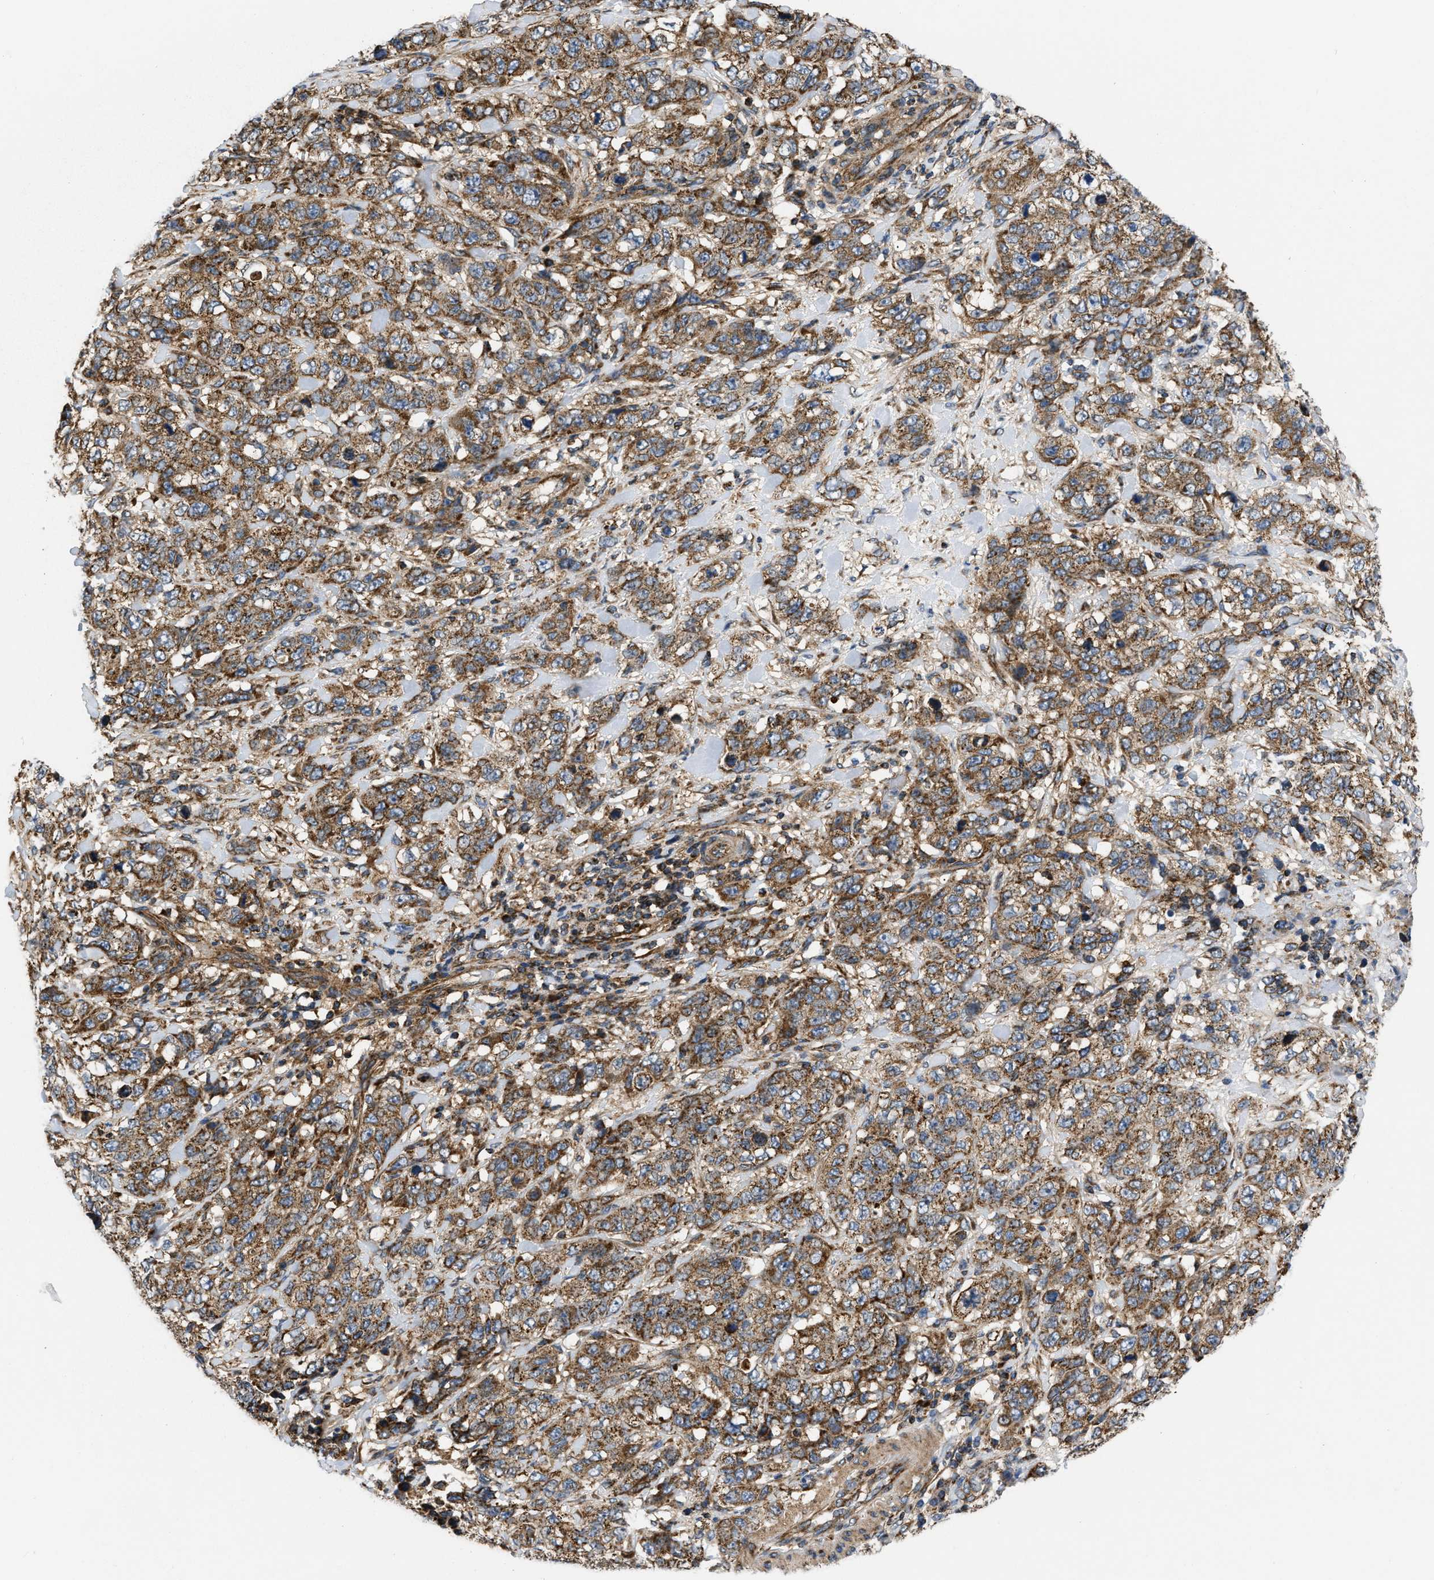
{"staining": {"intensity": "moderate", "quantity": ">75%", "location": "cytoplasmic/membranous"}, "tissue": "stomach cancer", "cell_type": "Tumor cells", "image_type": "cancer", "snomed": [{"axis": "morphology", "description": "Adenocarcinoma, NOS"}, {"axis": "topography", "description": "Stomach"}], "caption": "Immunohistochemistry histopathology image of neoplastic tissue: human adenocarcinoma (stomach) stained using immunohistochemistry exhibits medium levels of moderate protein expression localized specifically in the cytoplasmic/membranous of tumor cells, appearing as a cytoplasmic/membranous brown color.", "gene": "OPTN", "patient": {"sex": "male", "age": 48}}